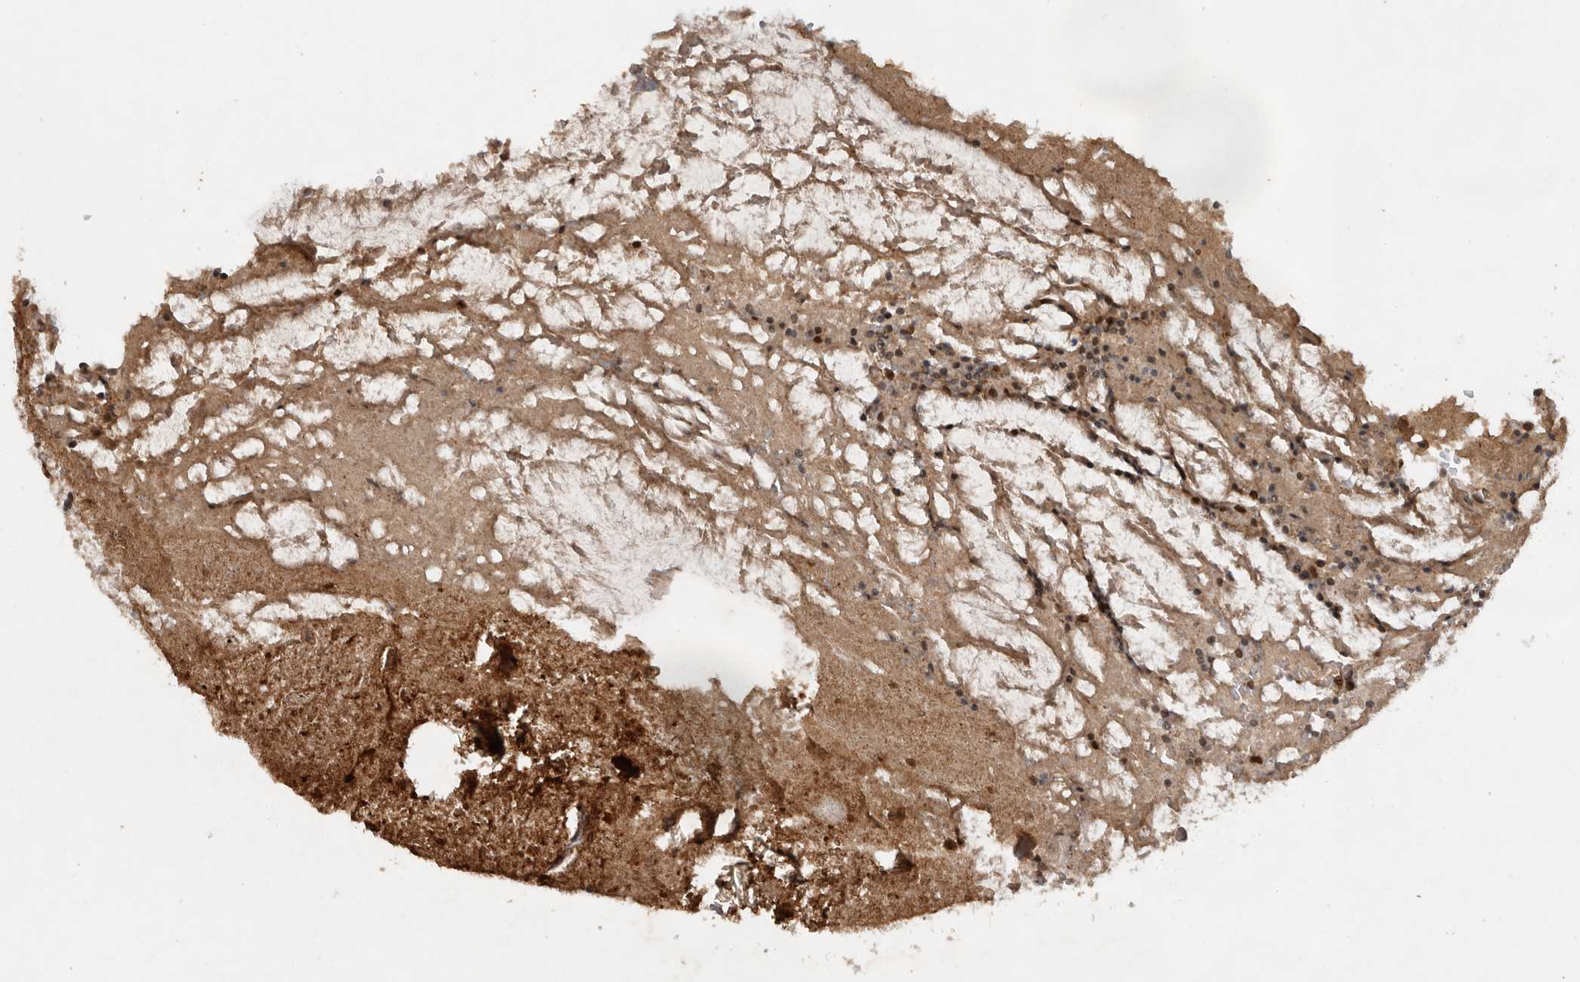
{"staining": {"intensity": "weak", "quantity": ">75%", "location": "nuclear"}, "tissue": "appendix", "cell_type": "Glandular cells", "image_type": "normal", "snomed": [{"axis": "morphology", "description": "Normal tissue, NOS"}, {"axis": "topography", "description": "Appendix"}], "caption": "Glandular cells demonstrate weak nuclear positivity in about >75% of cells in normal appendix.", "gene": "CDC27", "patient": {"sex": "female", "age": 17}}